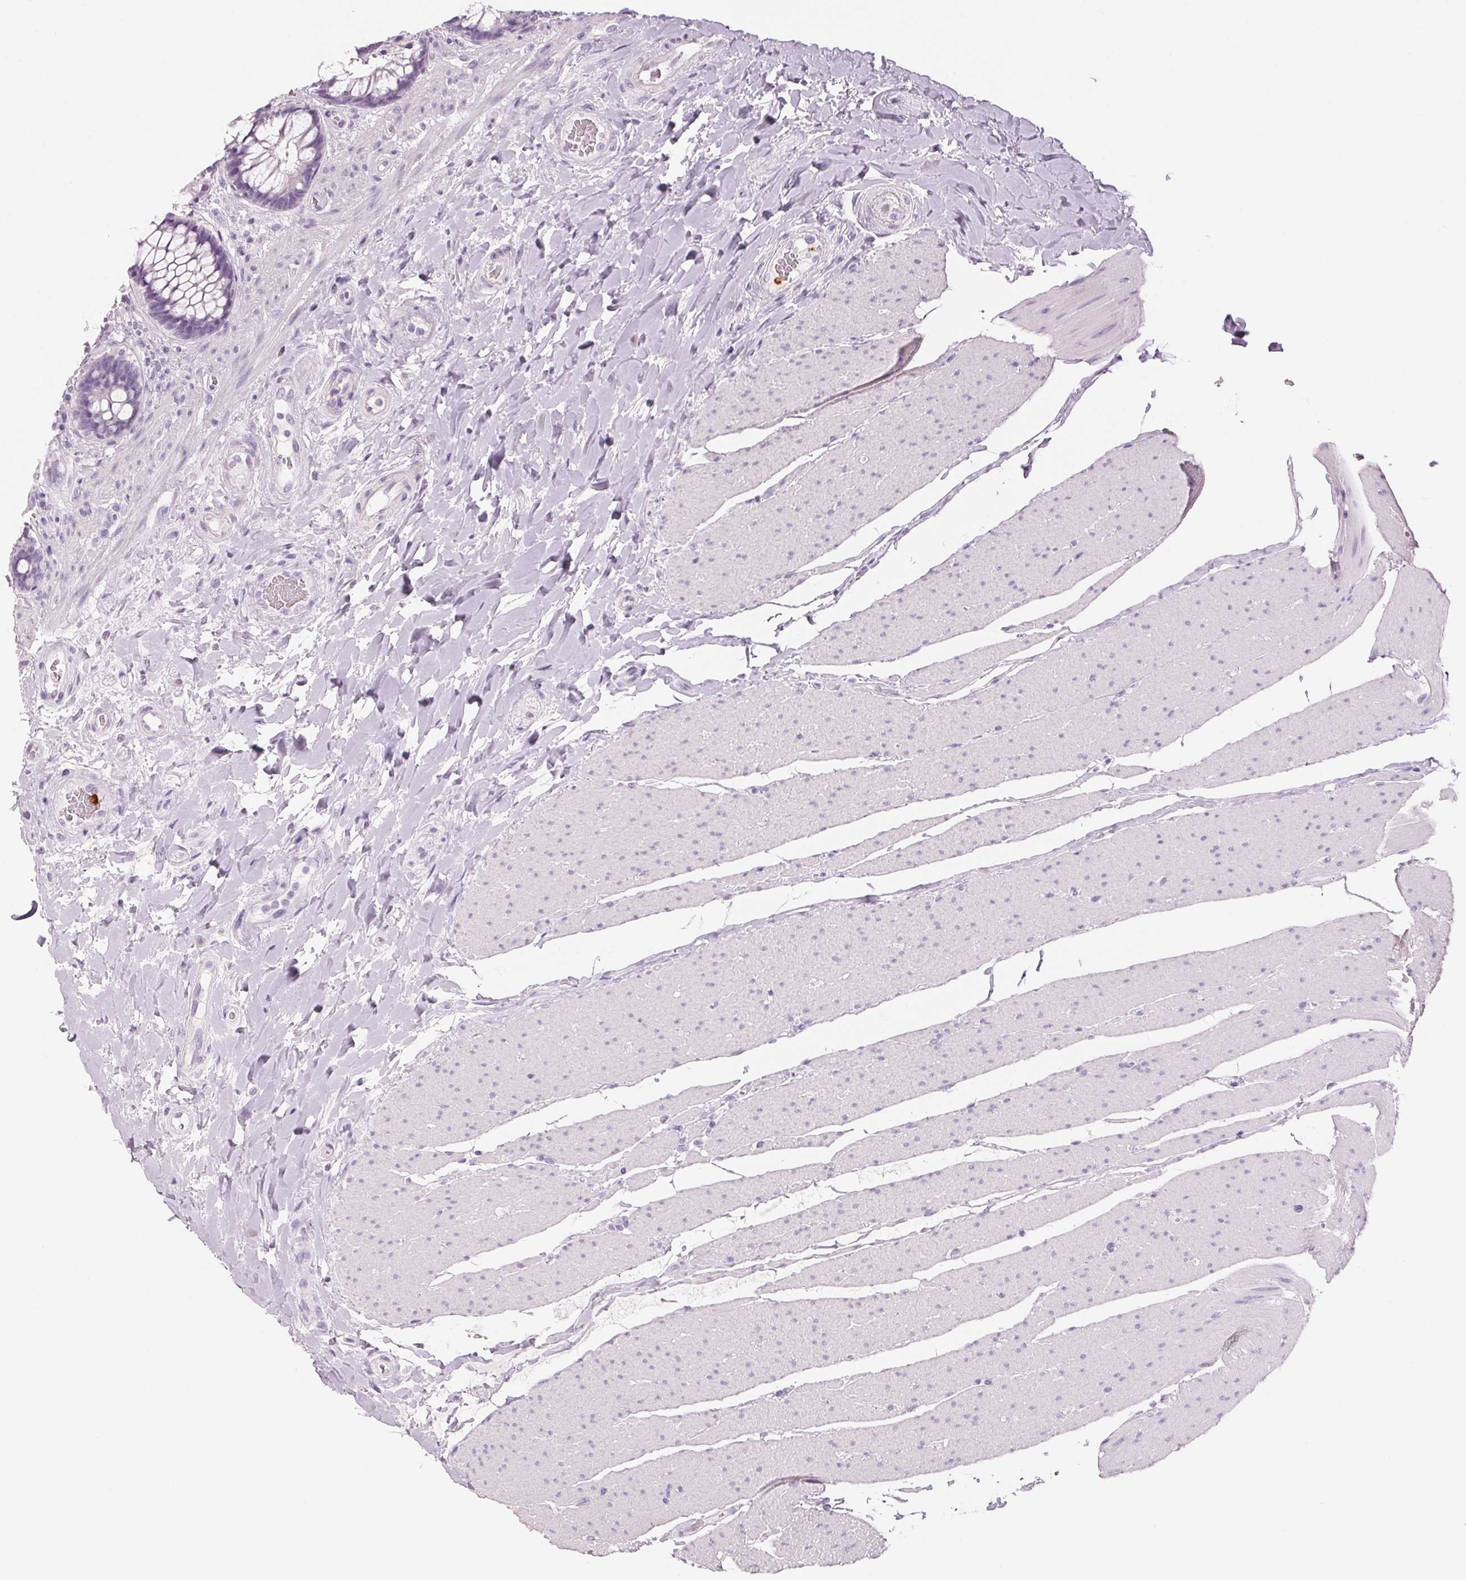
{"staining": {"intensity": "negative", "quantity": "none", "location": "none"}, "tissue": "rectum", "cell_type": "Glandular cells", "image_type": "normal", "snomed": [{"axis": "morphology", "description": "Normal tissue, NOS"}, {"axis": "topography", "description": "Rectum"}], "caption": "Immunohistochemistry (IHC) photomicrograph of benign human rectum stained for a protein (brown), which exhibits no staining in glandular cells.", "gene": "KLK7", "patient": {"sex": "female", "age": 58}}